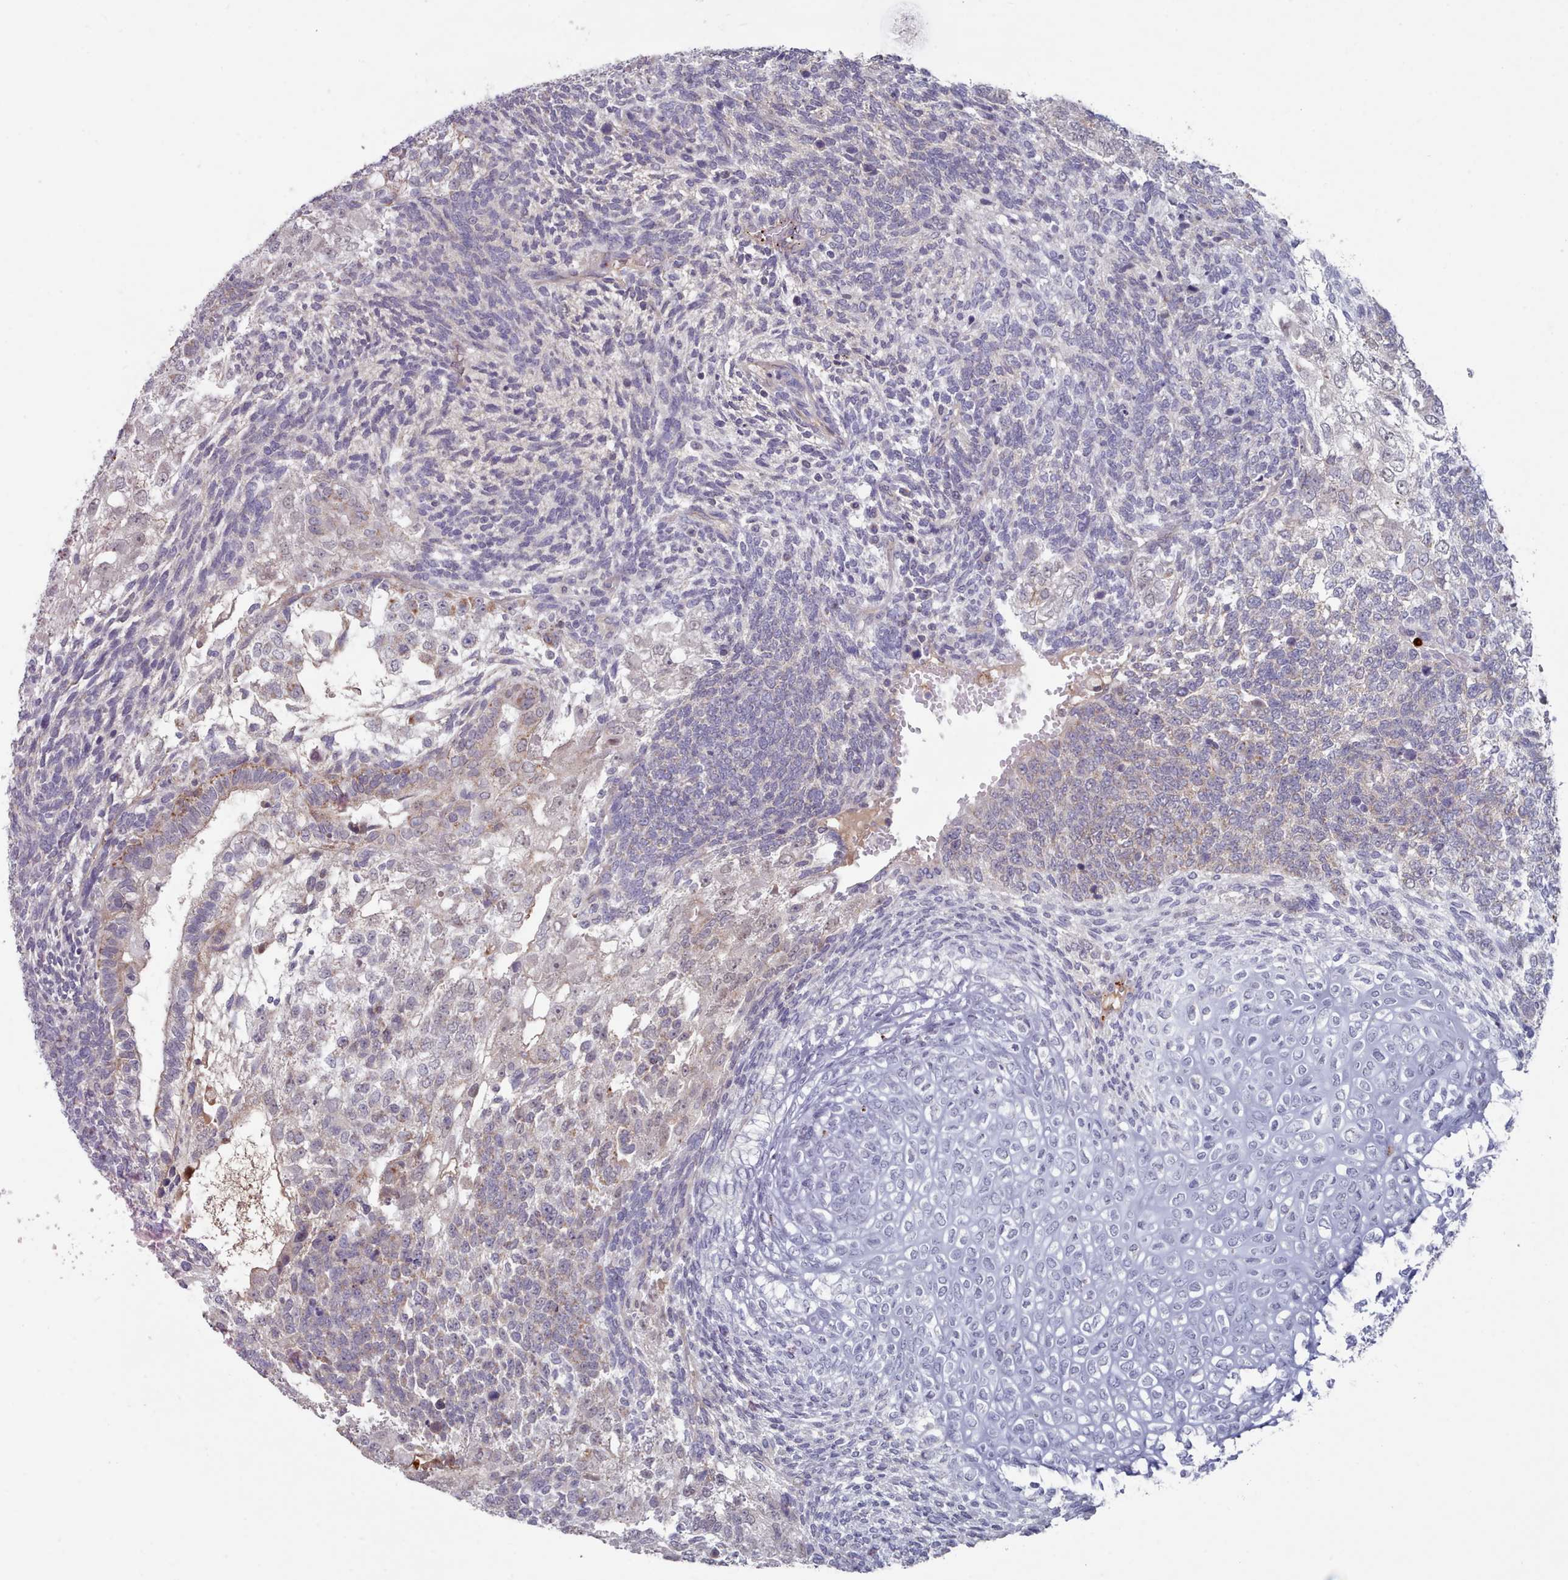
{"staining": {"intensity": "moderate", "quantity": "<25%", "location": "cytoplasmic/membranous"}, "tissue": "testis cancer", "cell_type": "Tumor cells", "image_type": "cancer", "snomed": [{"axis": "morphology", "description": "Carcinoma, Embryonal, NOS"}, {"axis": "topography", "description": "Testis"}], "caption": "Immunohistochemical staining of testis cancer reveals low levels of moderate cytoplasmic/membranous staining in approximately <25% of tumor cells. The protein is stained brown, and the nuclei are stained in blue (DAB IHC with brightfield microscopy, high magnification).", "gene": "TRARG1", "patient": {"sex": "male", "age": 23}}